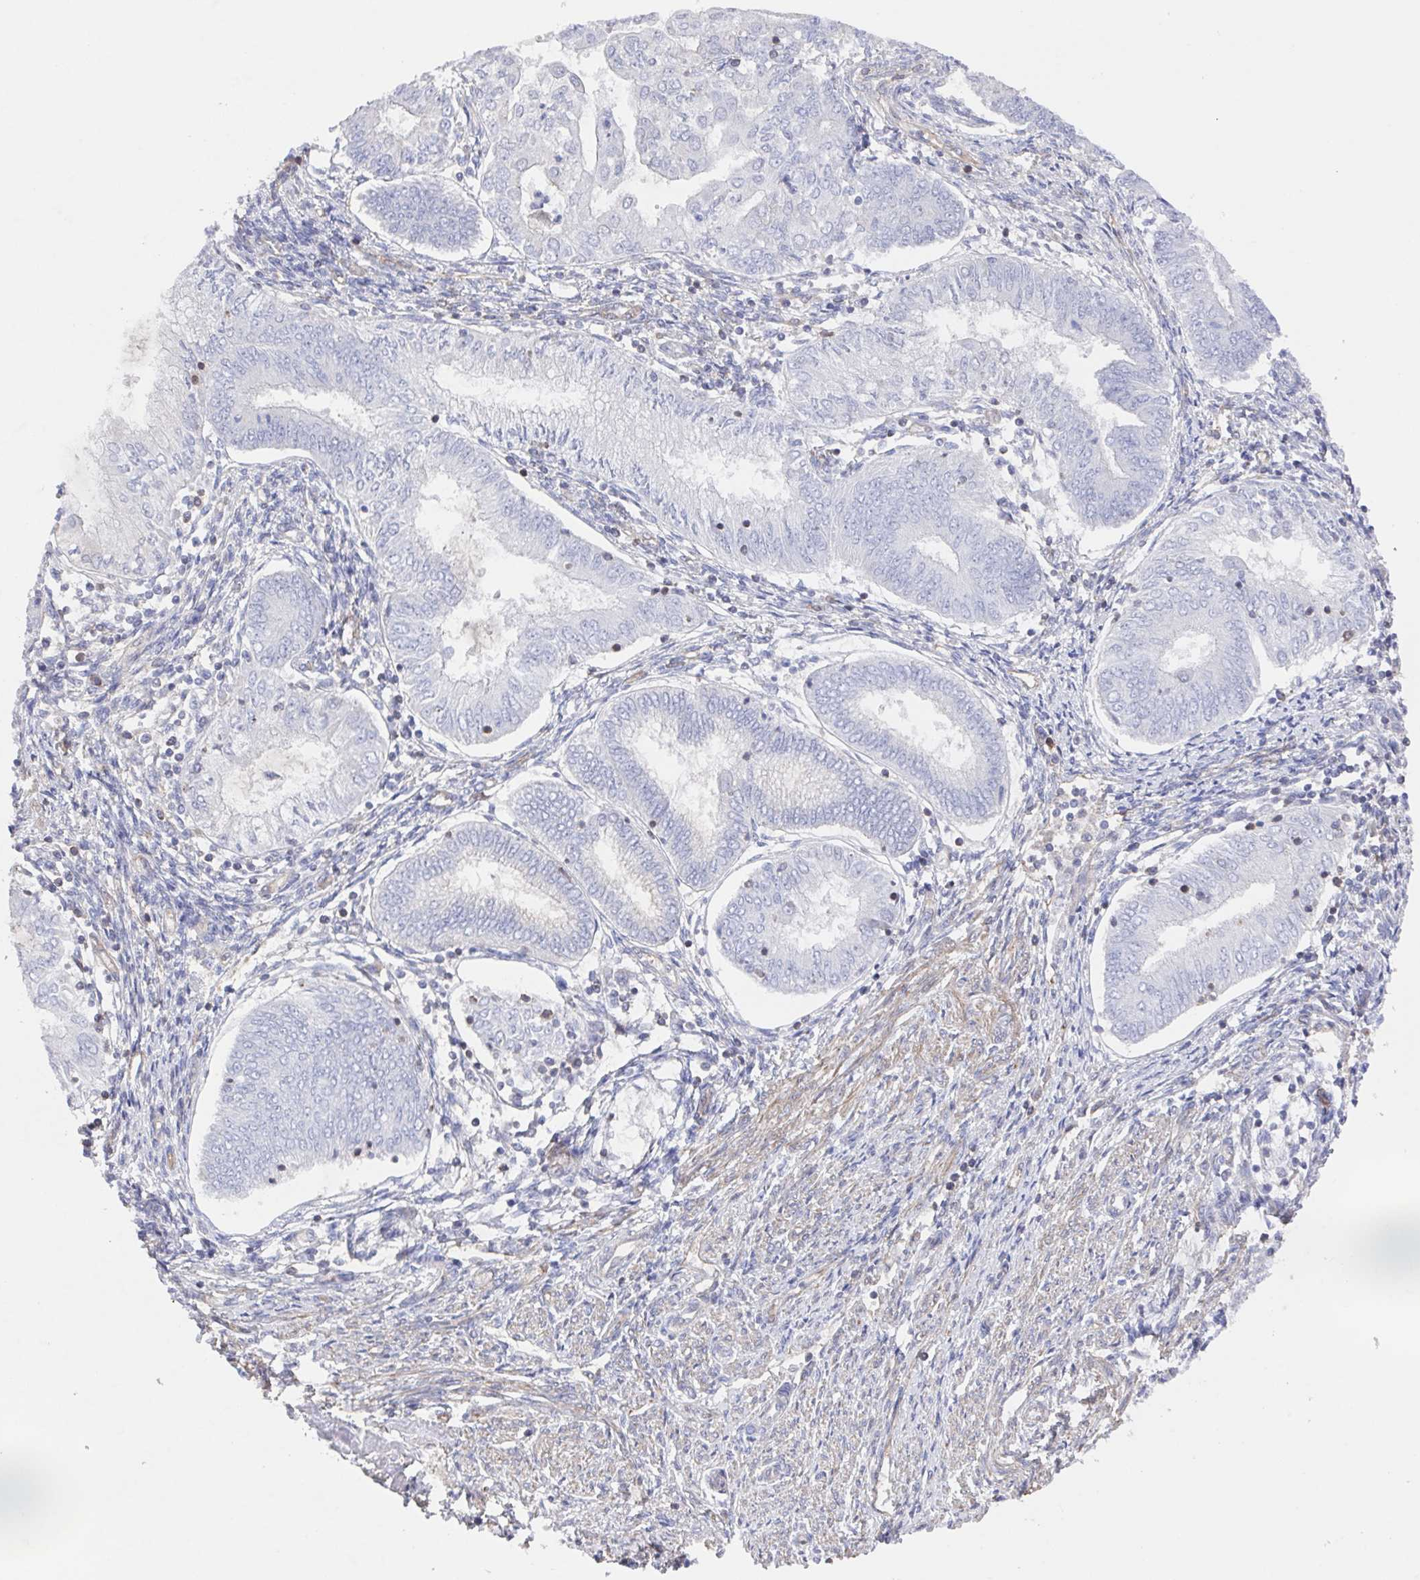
{"staining": {"intensity": "negative", "quantity": "none", "location": "none"}, "tissue": "endometrial cancer", "cell_type": "Tumor cells", "image_type": "cancer", "snomed": [{"axis": "morphology", "description": "Adenocarcinoma, NOS"}, {"axis": "topography", "description": "Endometrium"}], "caption": "Protein analysis of endometrial cancer exhibits no significant staining in tumor cells.", "gene": "AGFG2", "patient": {"sex": "female", "age": 68}}